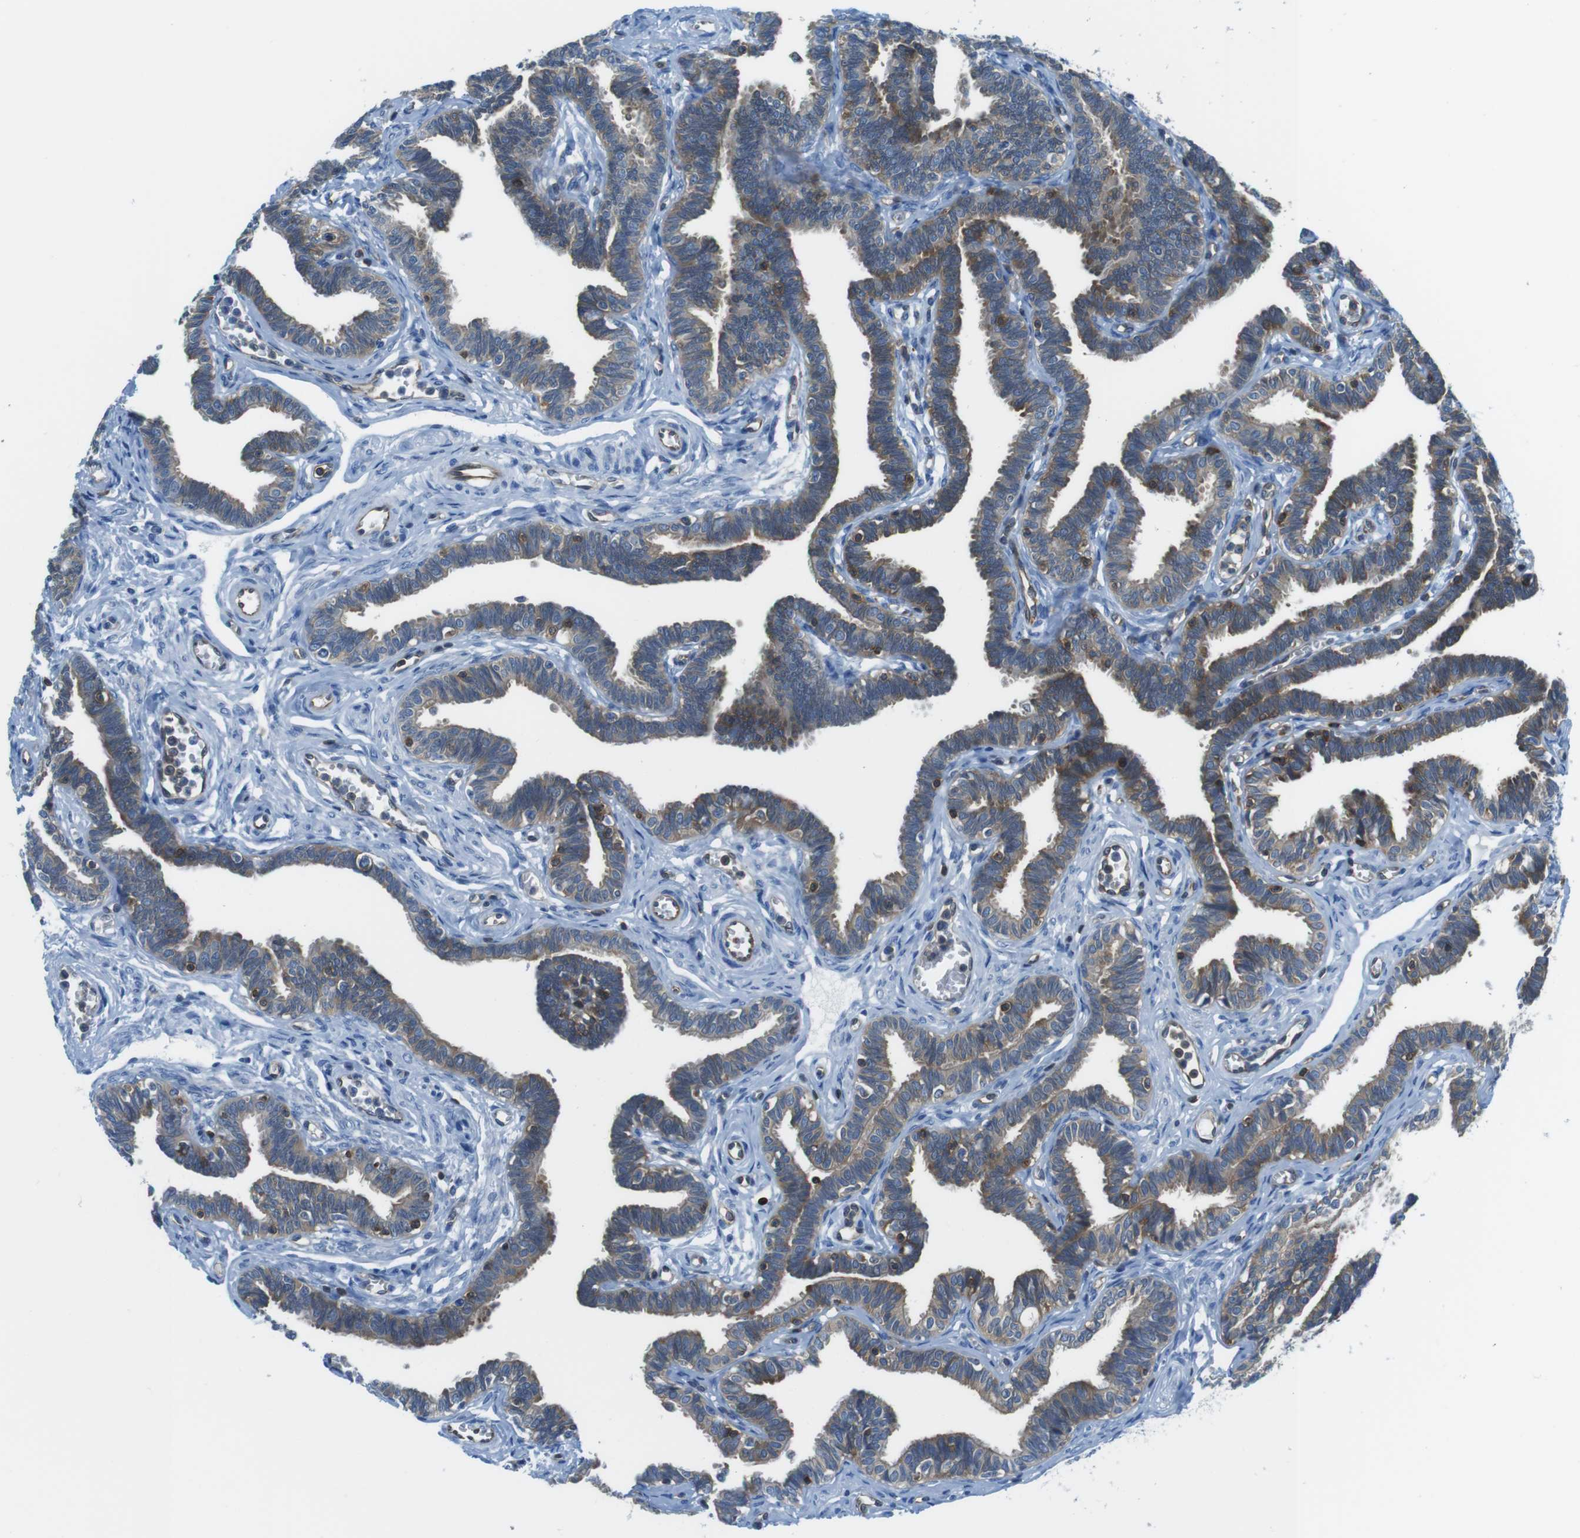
{"staining": {"intensity": "weak", "quantity": ">75%", "location": "cytoplasmic/membranous"}, "tissue": "fallopian tube", "cell_type": "Glandular cells", "image_type": "normal", "snomed": [{"axis": "morphology", "description": "Normal tissue, NOS"}, {"axis": "topography", "description": "Fallopian tube"}, {"axis": "topography", "description": "Ovary"}], "caption": "A low amount of weak cytoplasmic/membranous expression is seen in approximately >75% of glandular cells in benign fallopian tube. Ihc stains the protein in brown and the nuclei are stained blue.", "gene": "TES", "patient": {"sex": "female", "age": 23}}